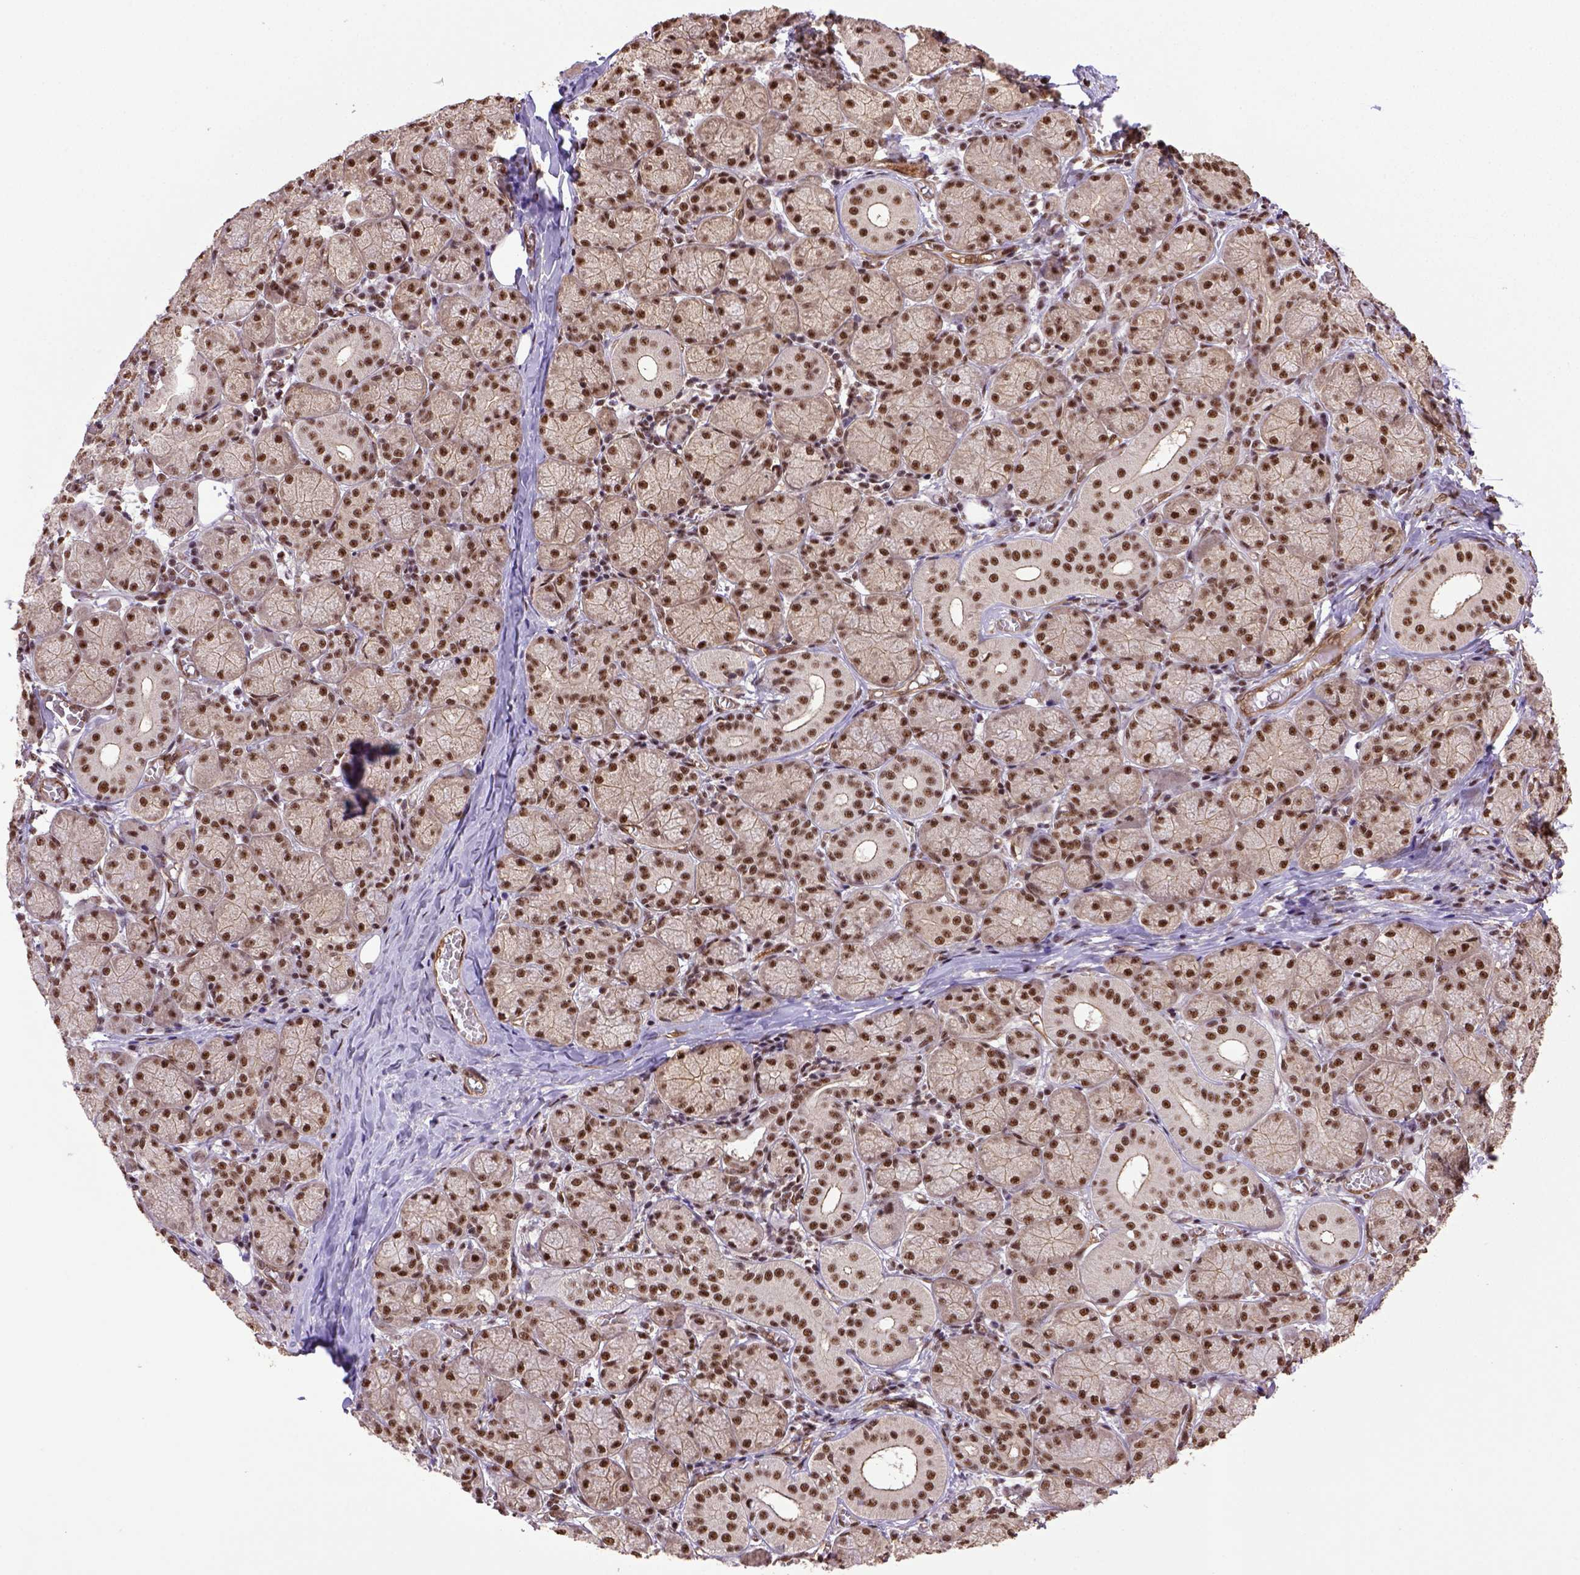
{"staining": {"intensity": "strong", "quantity": ">75%", "location": "nuclear"}, "tissue": "salivary gland", "cell_type": "Glandular cells", "image_type": "normal", "snomed": [{"axis": "morphology", "description": "Normal tissue, NOS"}, {"axis": "topography", "description": "Salivary gland"}, {"axis": "topography", "description": "Peripheral nerve tissue"}], "caption": "This micrograph reveals normal salivary gland stained with IHC to label a protein in brown. The nuclear of glandular cells show strong positivity for the protein. Nuclei are counter-stained blue.", "gene": "PPIG", "patient": {"sex": "female", "age": 24}}